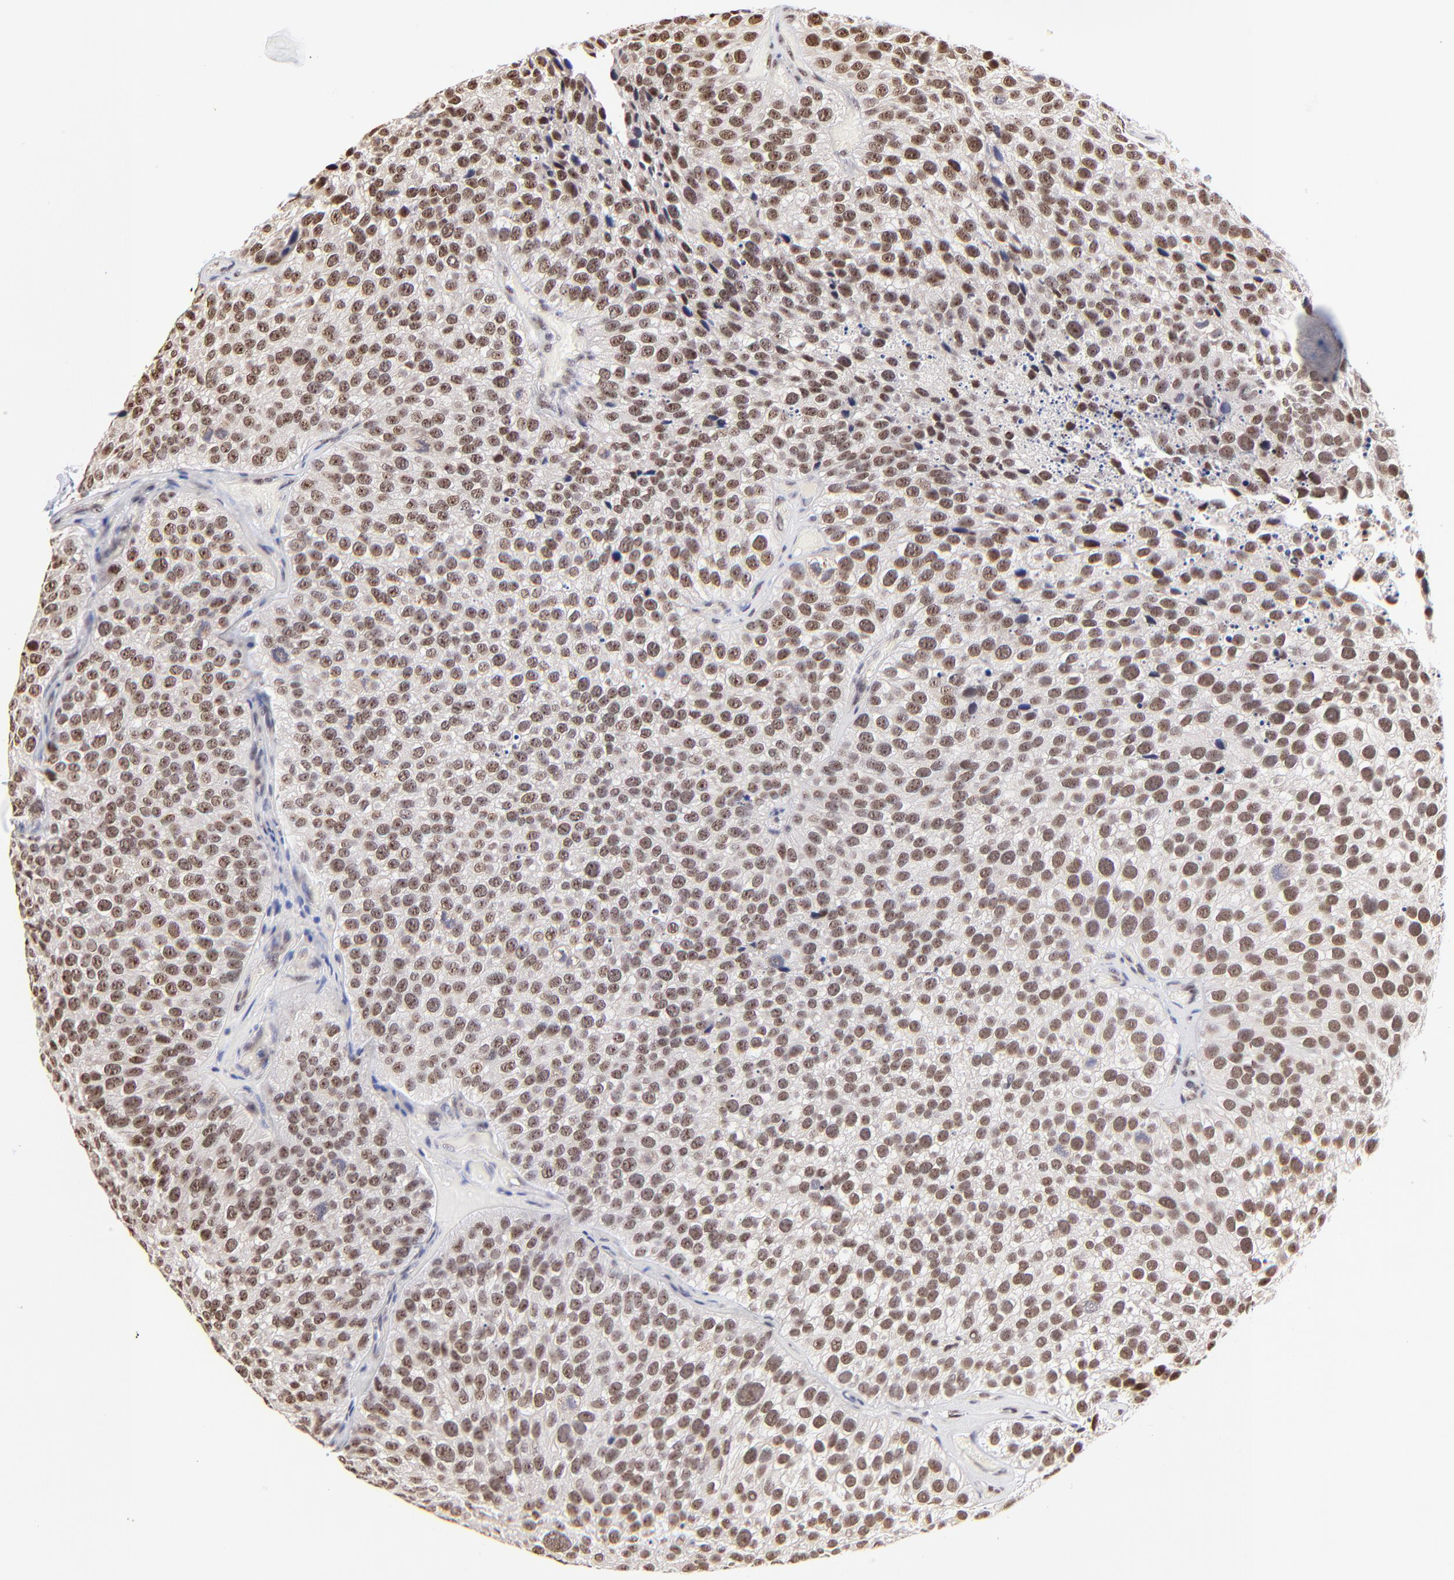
{"staining": {"intensity": "weak", "quantity": ">75%", "location": "nuclear"}, "tissue": "urothelial cancer", "cell_type": "Tumor cells", "image_type": "cancer", "snomed": [{"axis": "morphology", "description": "Urothelial carcinoma, High grade"}, {"axis": "topography", "description": "Urinary bladder"}], "caption": "DAB (3,3'-diaminobenzidine) immunohistochemical staining of human urothelial cancer exhibits weak nuclear protein staining in approximately >75% of tumor cells.", "gene": "ZNF670", "patient": {"sex": "male", "age": 72}}